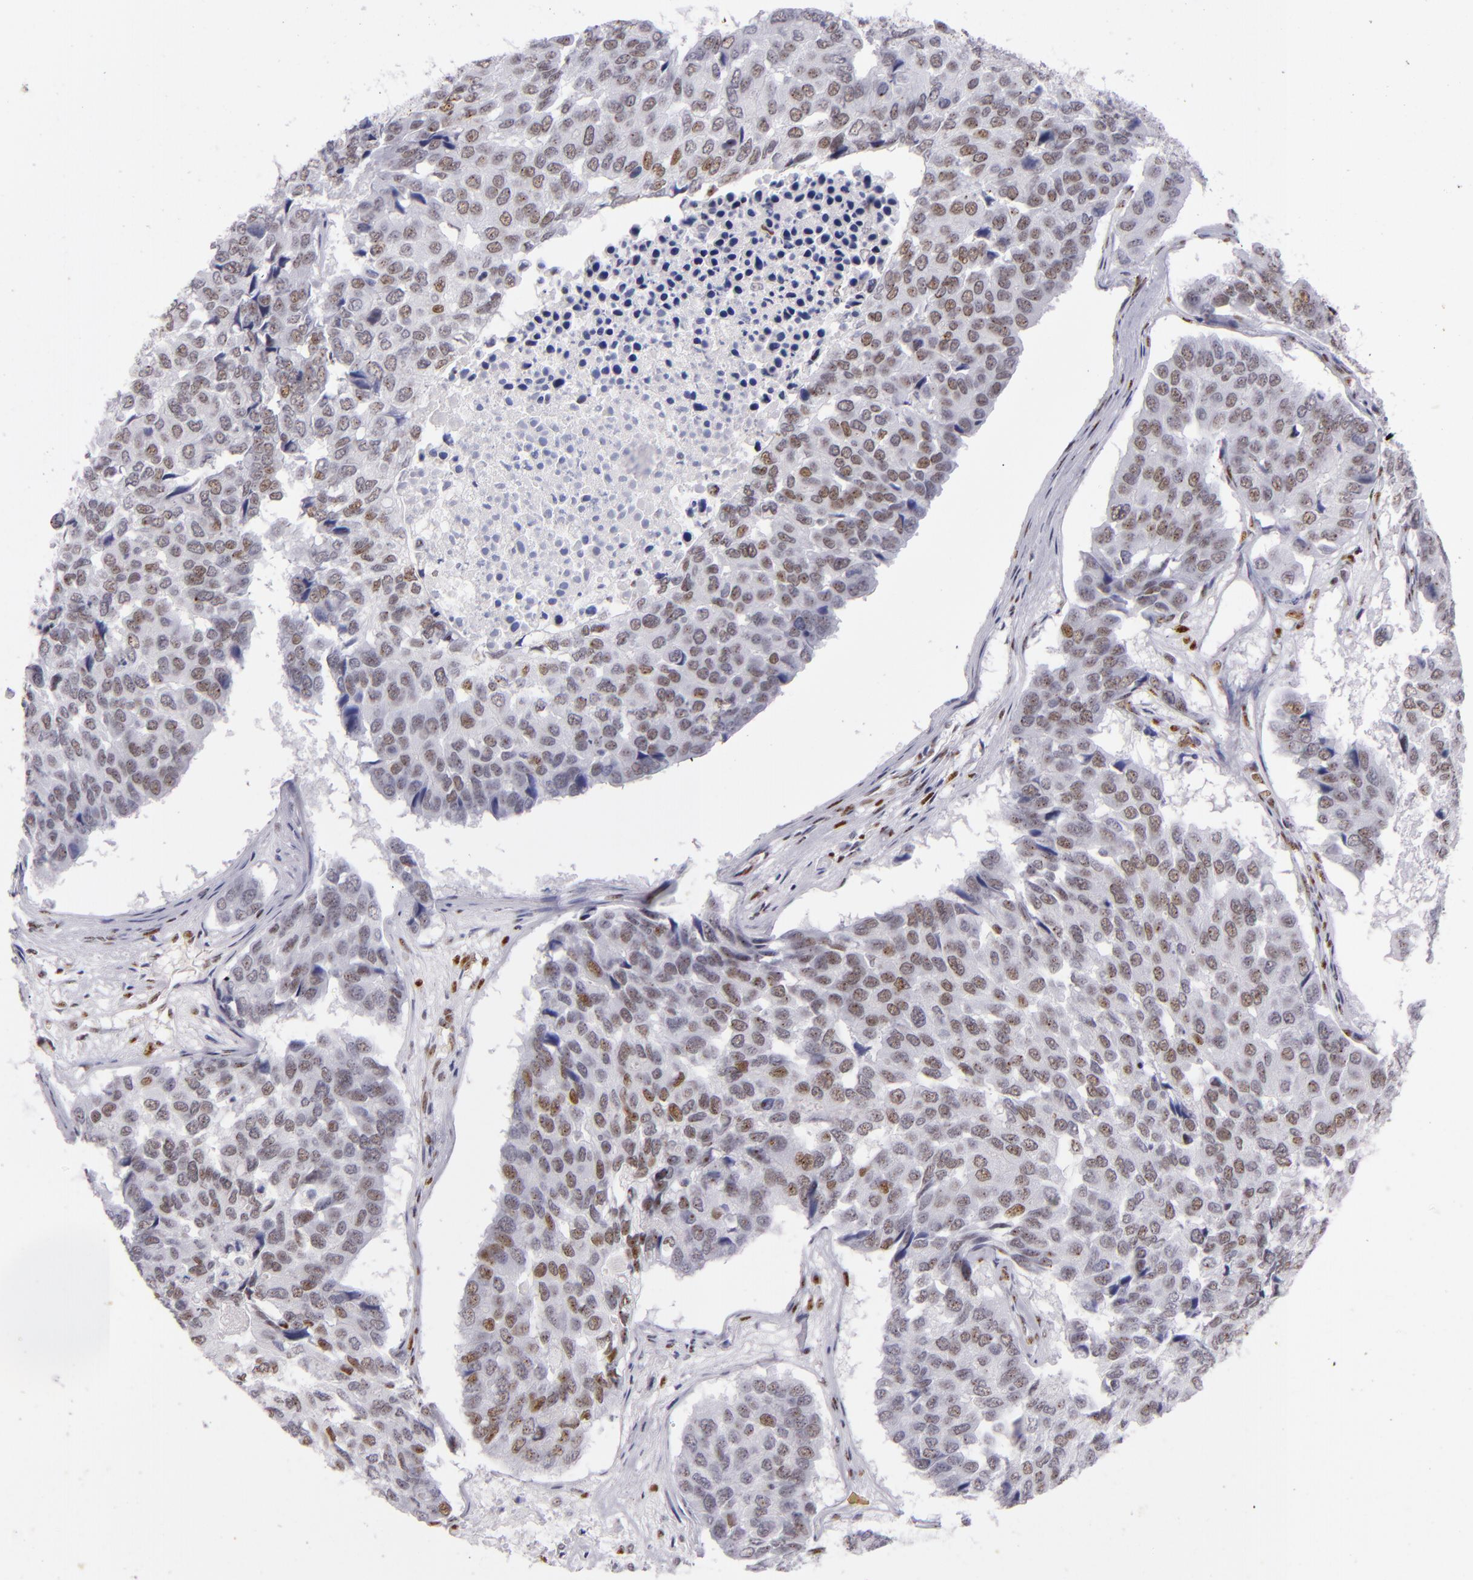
{"staining": {"intensity": "weak", "quantity": "25%-75%", "location": "nuclear"}, "tissue": "pancreatic cancer", "cell_type": "Tumor cells", "image_type": "cancer", "snomed": [{"axis": "morphology", "description": "Adenocarcinoma, NOS"}, {"axis": "topography", "description": "Pancreas"}], "caption": "Human adenocarcinoma (pancreatic) stained with a brown dye shows weak nuclear positive expression in about 25%-75% of tumor cells.", "gene": "TOP3A", "patient": {"sex": "male", "age": 50}}